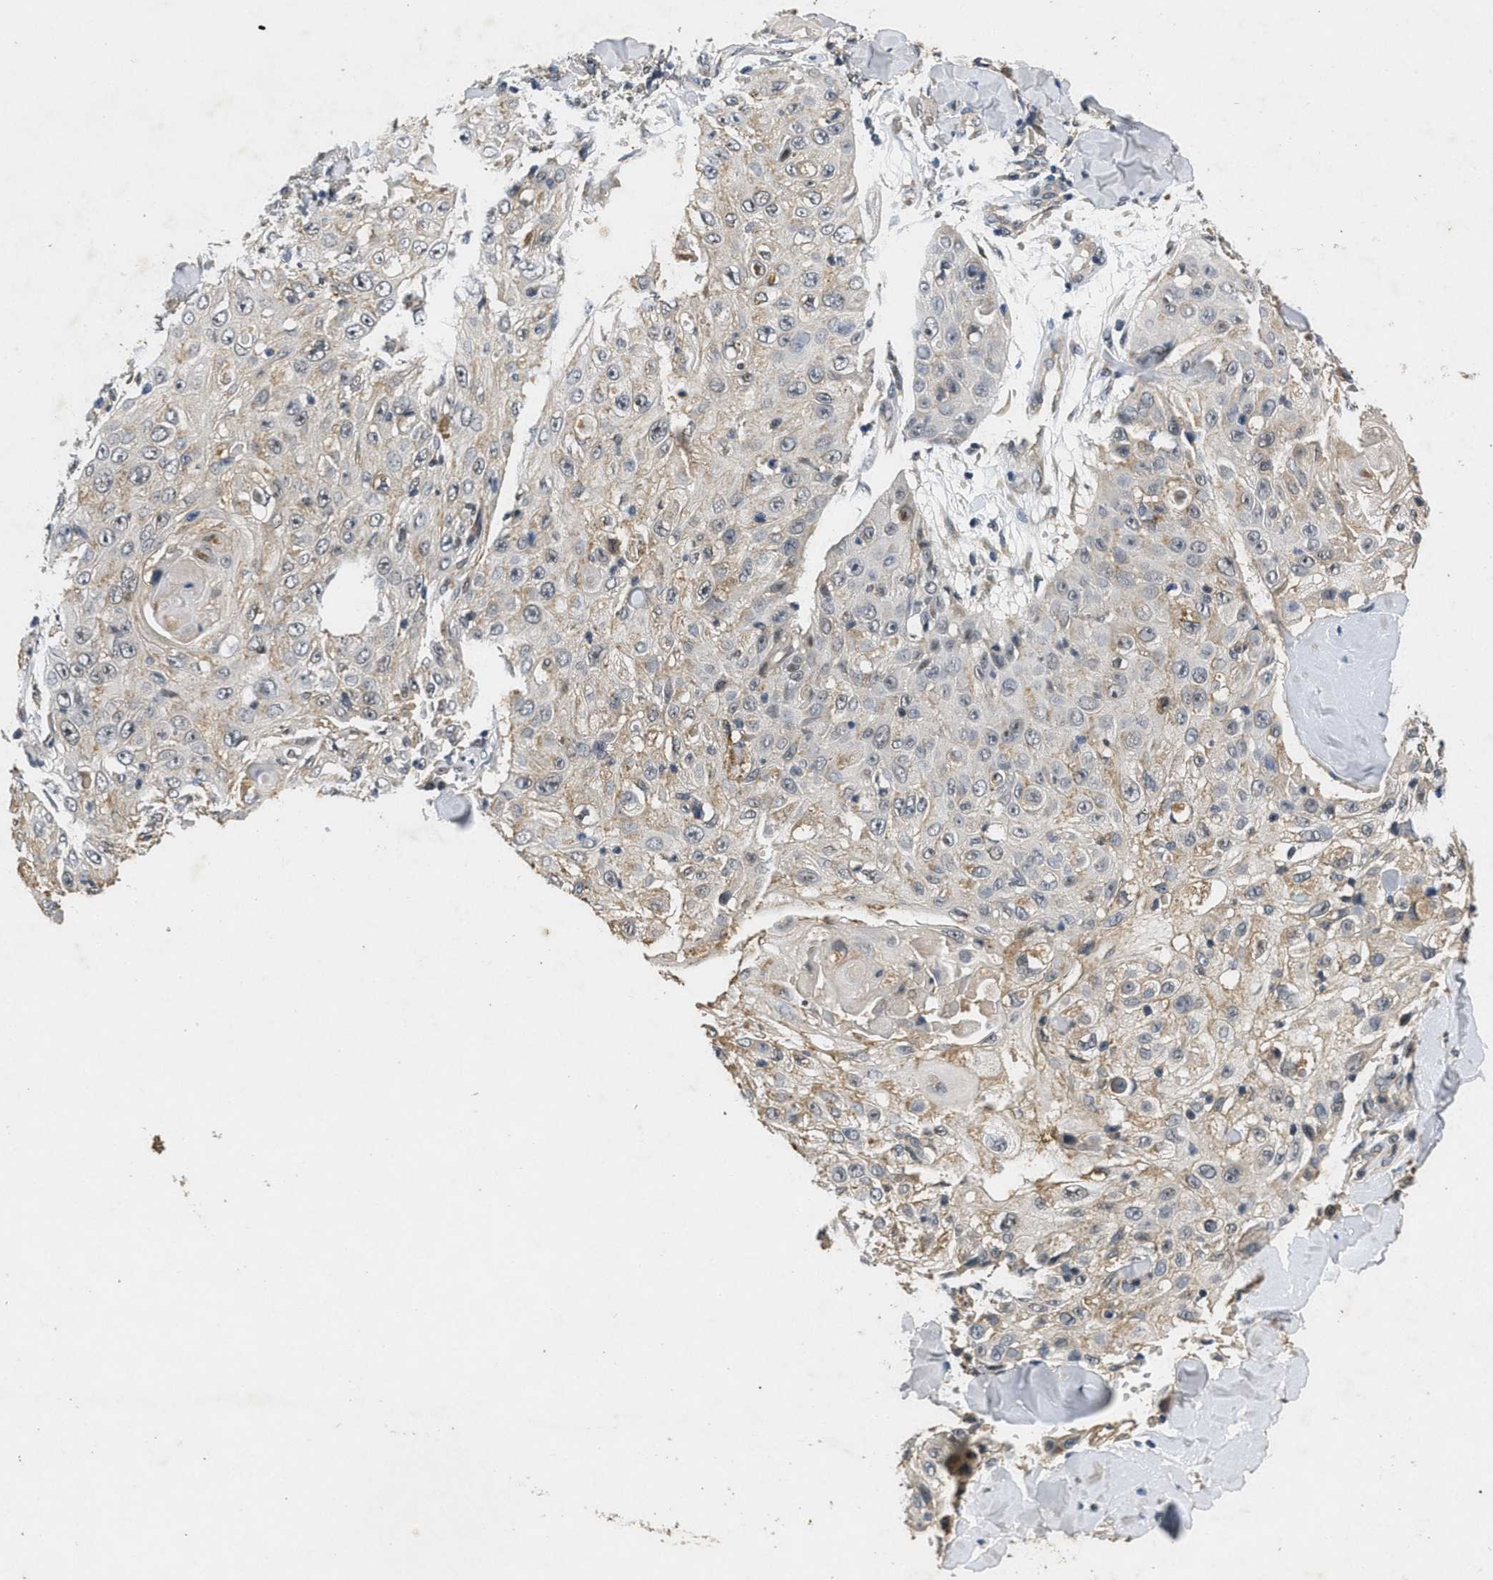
{"staining": {"intensity": "weak", "quantity": "25%-75%", "location": "cytoplasmic/membranous,nuclear"}, "tissue": "skin cancer", "cell_type": "Tumor cells", "image_type": "cancer", "snomed": [{"axis": "morphology", "description": "Squamous cell carcinoma, NOS"}, {"axis": "topography", "description": "Skin"}], "caption": "About 25%-75% of tumor cells in human skin squamous cell carcinoma reveal weak cytoplasmic/membranous and nuclear protein staining as visualized by brown immunohistochemical staining.", "gene": "PAPOLG", "patient": {"sex": "male", "age": 86}}